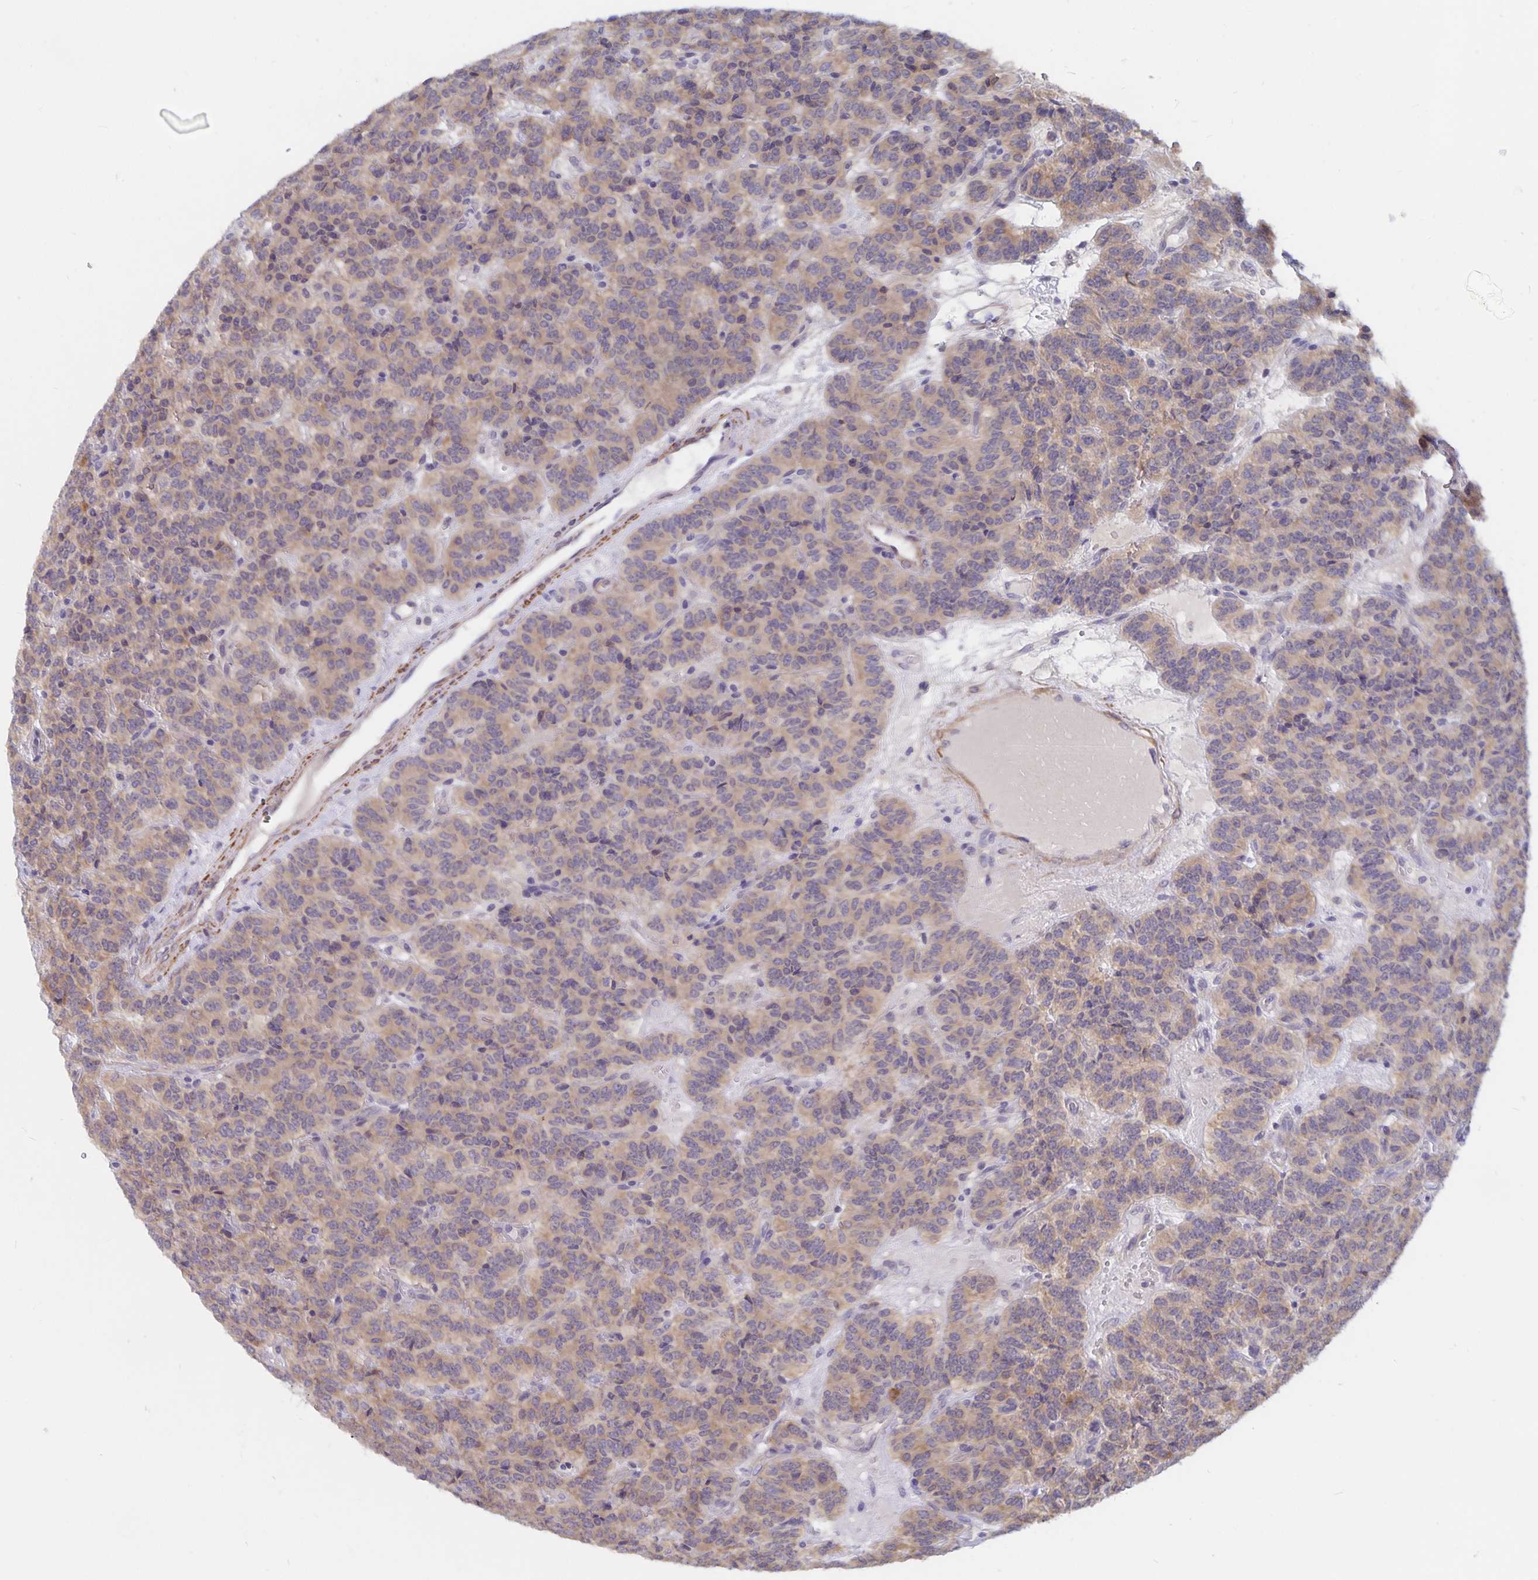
{"staining": {"intensity": "weak", "quantity": "25%-75%", "location": "cytoplasmic/membranous"}, "tissue": "carcinoid", "cell_type": "Tumor cells", "image_type": "cancer", "snomed": [{"axis": "morphology", "description": "Carcinoid, malignant, NOS"}, {"axis": "topography", "description": "Pancreas"}], "caption": "Immunohistochemical staining of malignant carcinoid demonstrates low levels of weak cytoplasmic/membranous protein positivity in about 25%-75% of tumor cells.", "gene": "BAG6", "patient": {"sex": "male", "age": 36}}